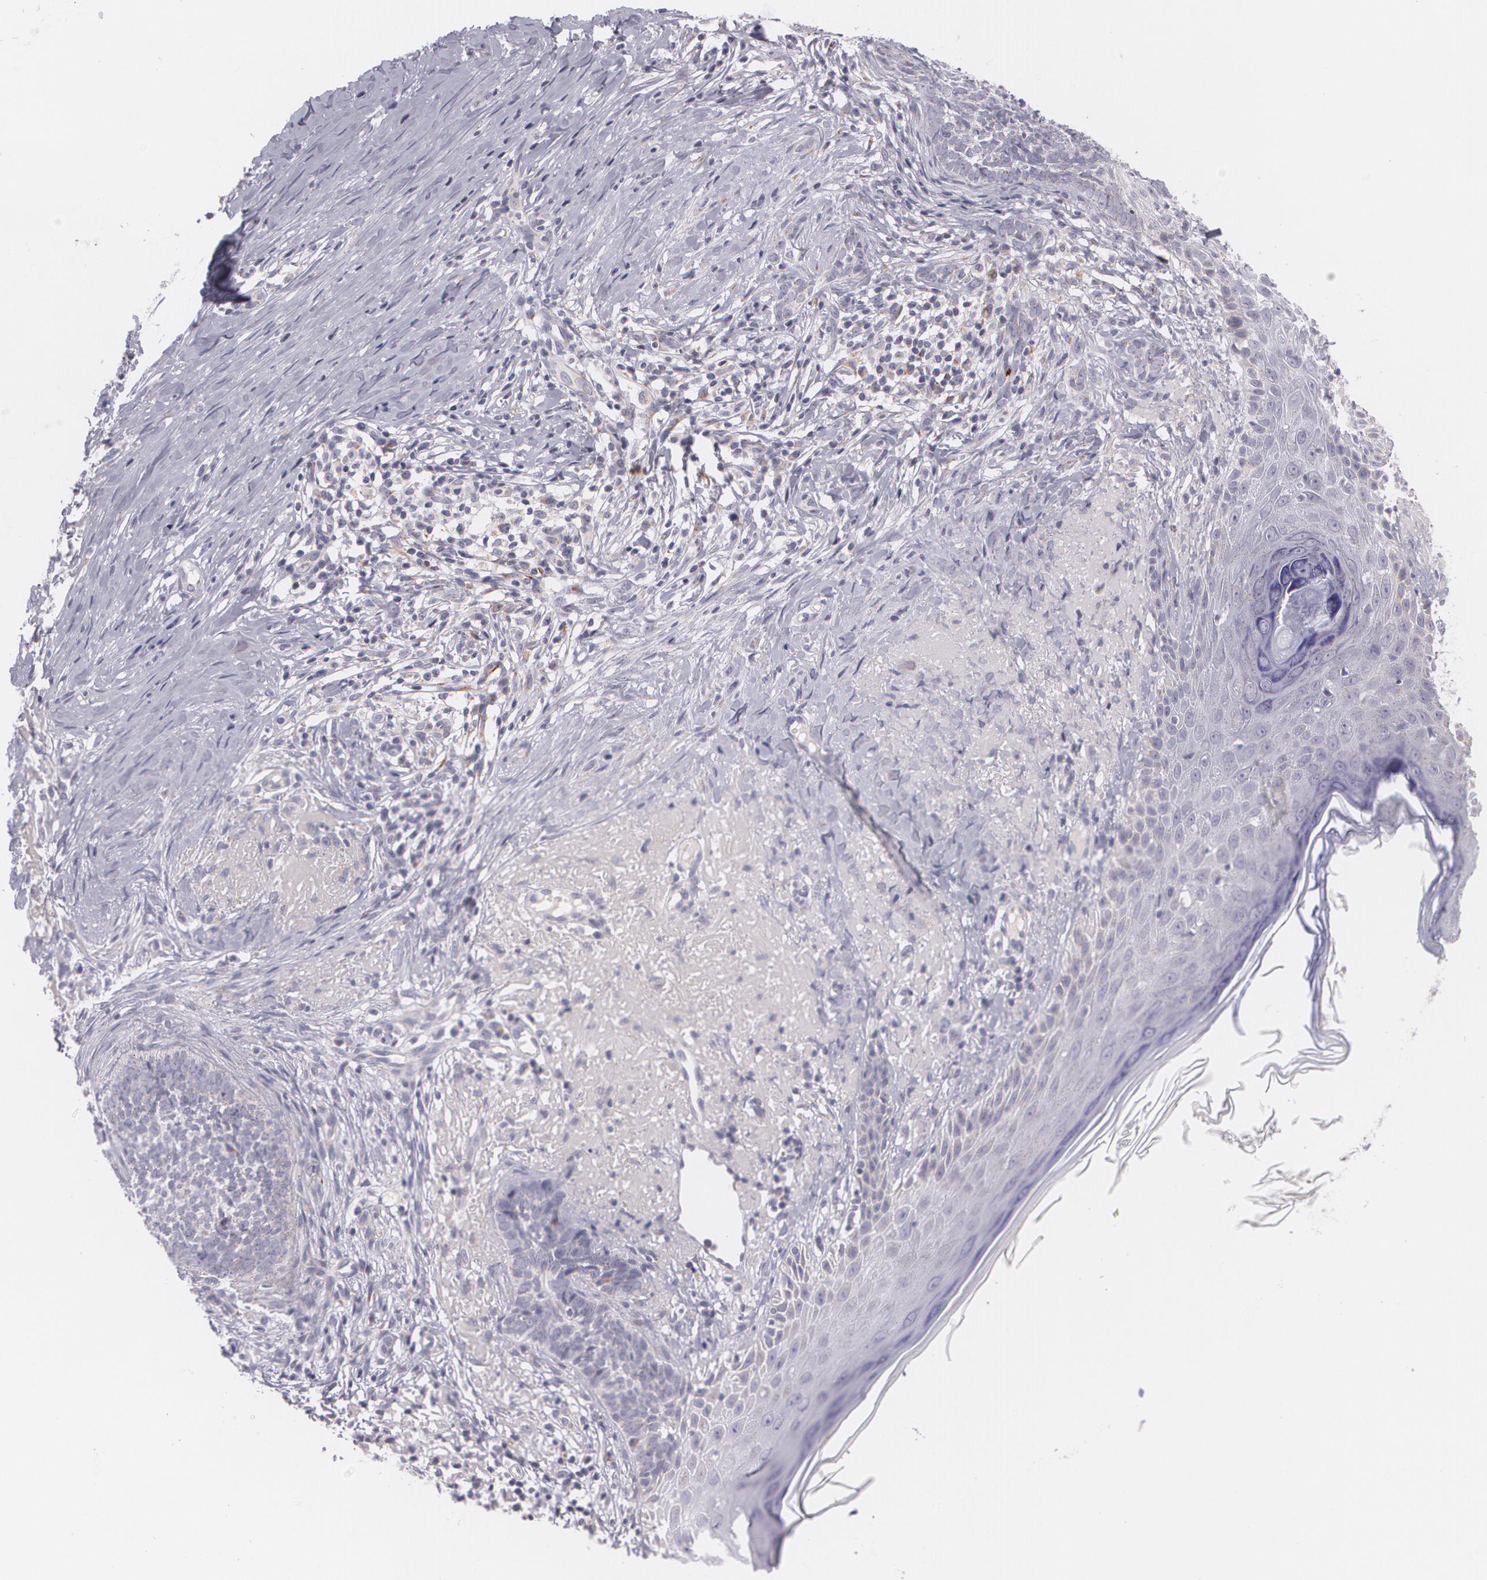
{"staining": {"intensity": "negative", "quantity": "none", "location": "none"}, "tissue": "skin cancer", "cell_type": "Tumor cells", "image_type": "cancer", "snomed": [{"axis": "morphology", "description": "Basal cell carcinoma"}, {"axis": "topography", "description": "Skin"}], "caption": "Photomicrograph shows no significant protein staining in tumor cells of skin cancer.", "gene": "CILK1", "patient": {"sex": "female", "age": 81}}